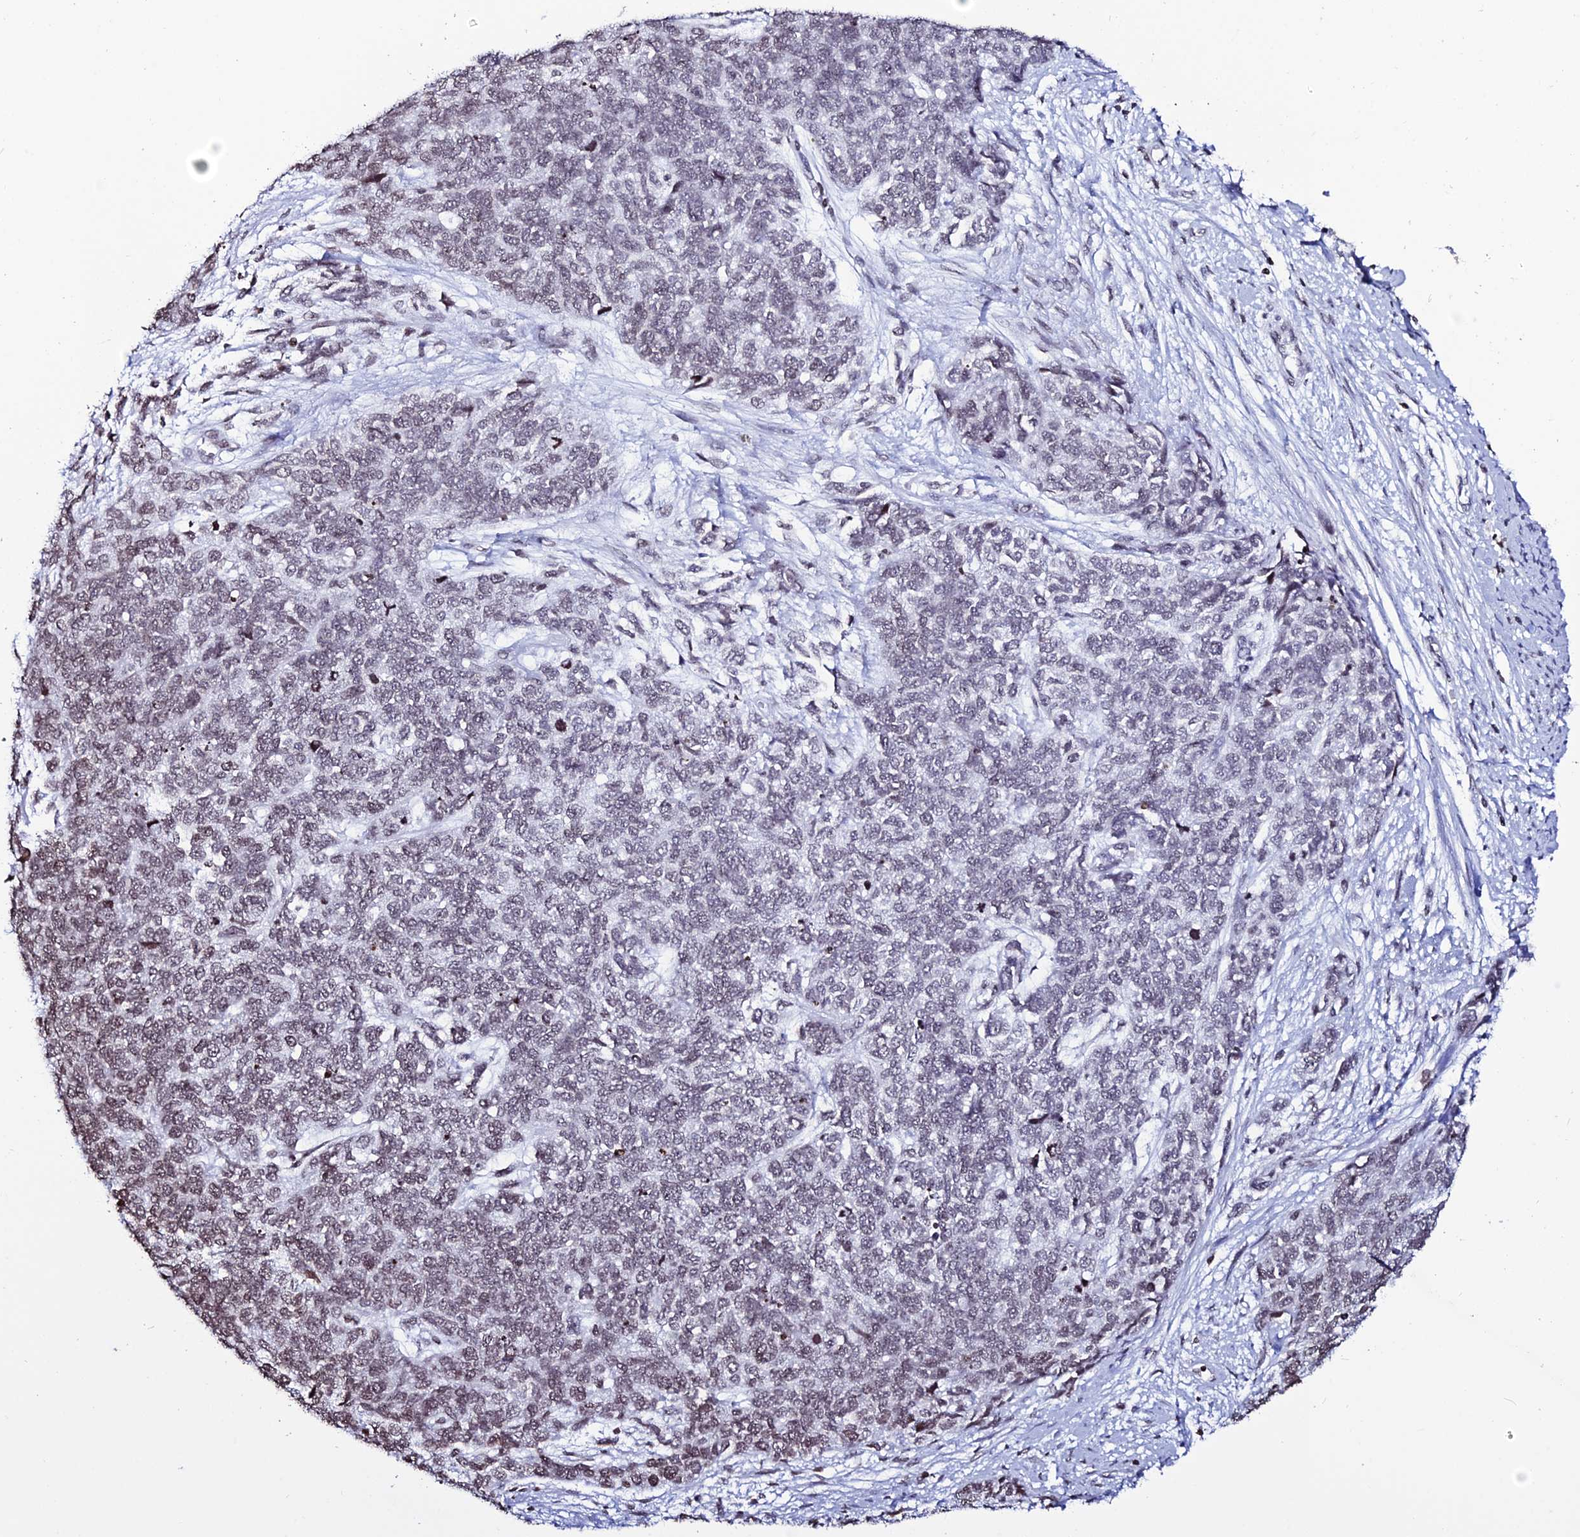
{"staining": {"intensity": "moderate", "quantity": ">75%", "location": "nuclear"}, "tissue": "cervical cancer", "cell_type": "Tumor cells", "image_type": "cancer", "snomed": [{"axis": "morphology", "description": "Squamous cell carcinoma, NOS"}, {"axis": "topography", "description": "Cervix"}], "caption": "Squamous cell carcinoma (cervical) stained for a protein shows moderate nuclear positivity in tumor cells.", "gene": "MACROH2A2", "patient": {"sex": "female", "age": 63}}